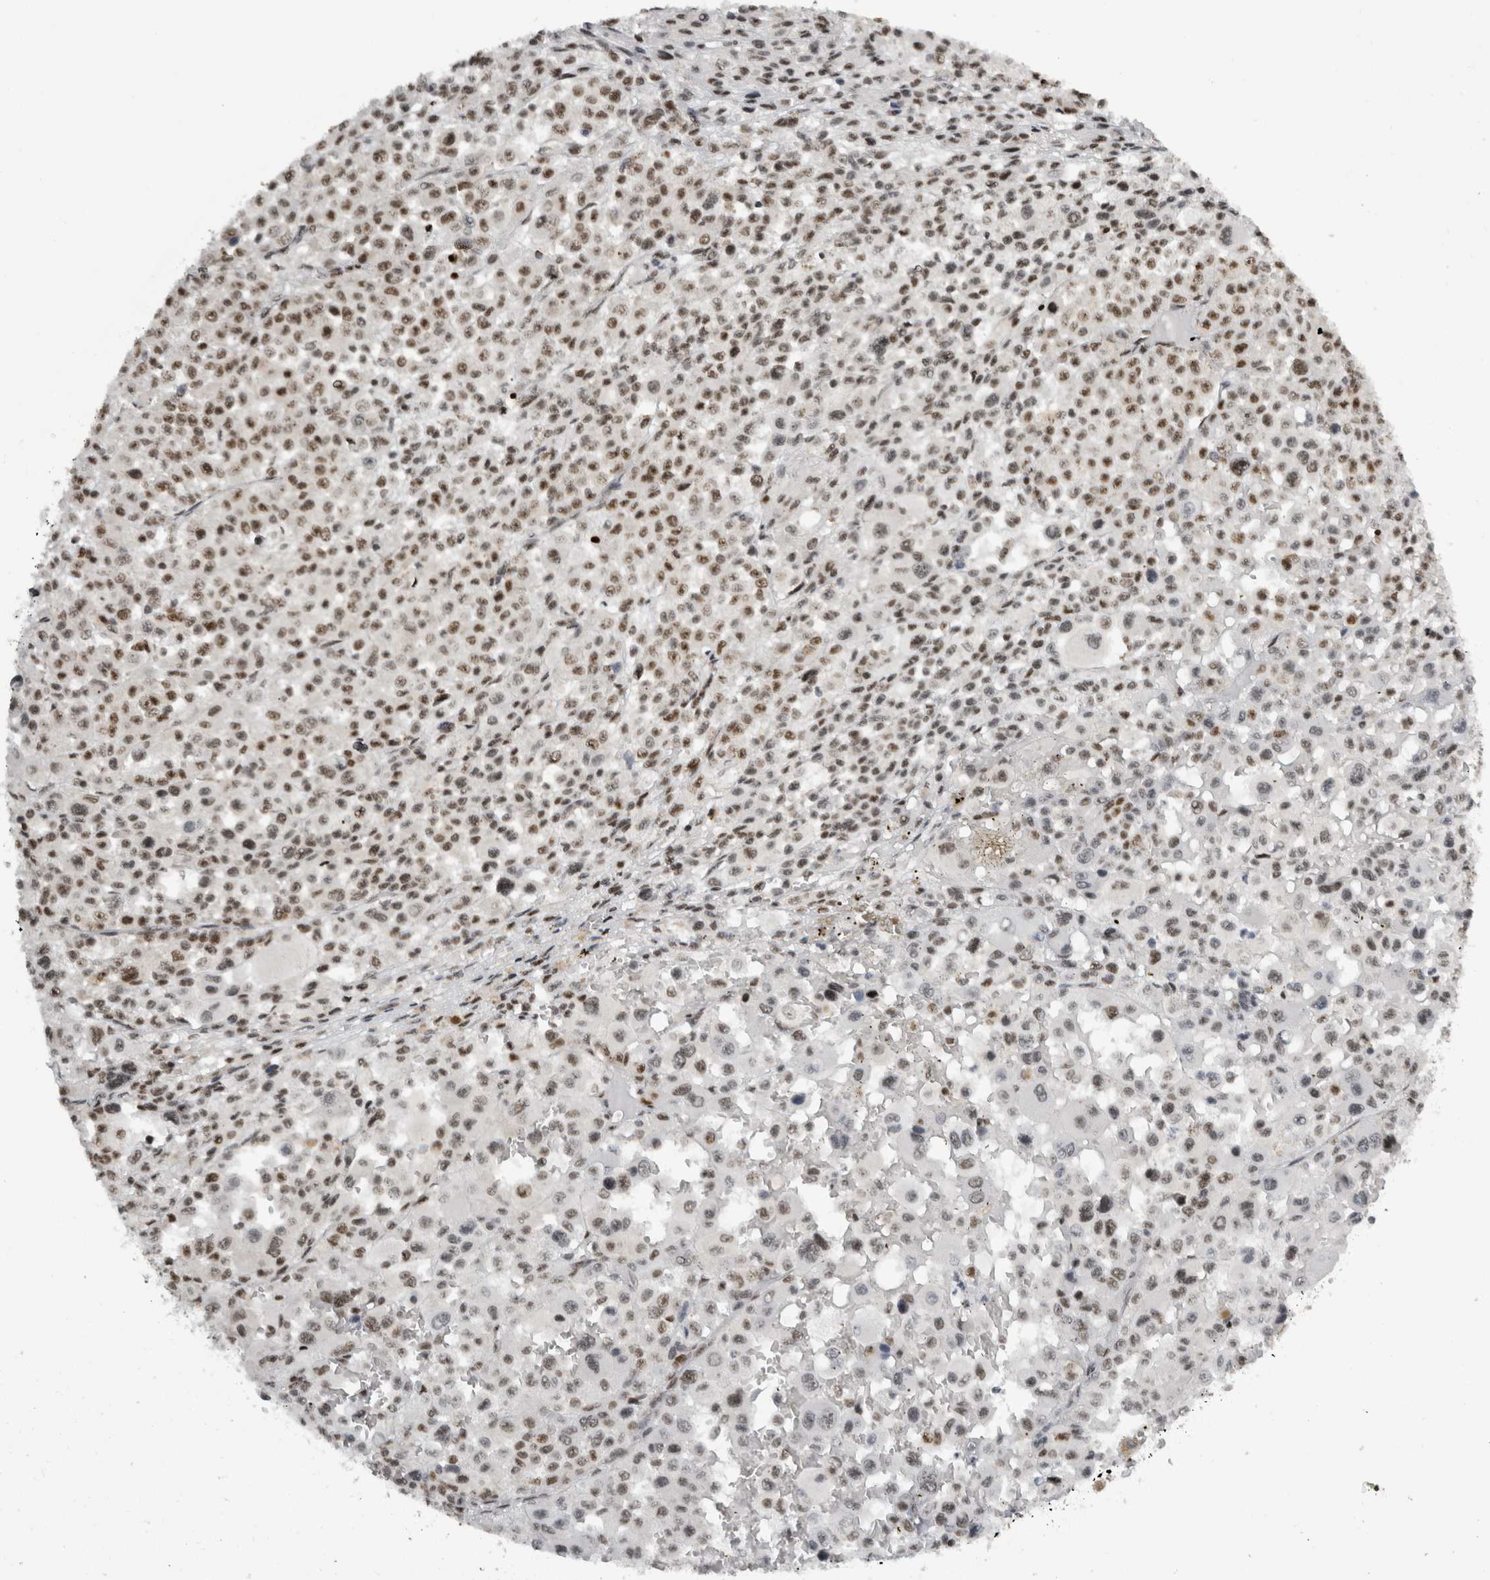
{"staining": {"intensity": "weak", "quantity": ">75%", "location": "nuclear"}, "tissue": "melanoma", "cell_type": "Tumor cells", "image_type": "cancer", "snomed": [{"axis": "morphology", "description": "Malignant melanoma, Metastatic site"}, {"axis": "topography", "description": "Skin"}], "caption": "Immunohistochemical staining of human melanoma exhibits weak nuclear protein staining in about >75% of tumor cells. The protein of interest is stained brown, and the nuclei are stained in blue (DAB (3,3'-diaminobenzidine) IHC with brightfield microscopy, high magnification).", "gene": "ZSCAN2", "patient": {"sex": "female", "age": 74}}